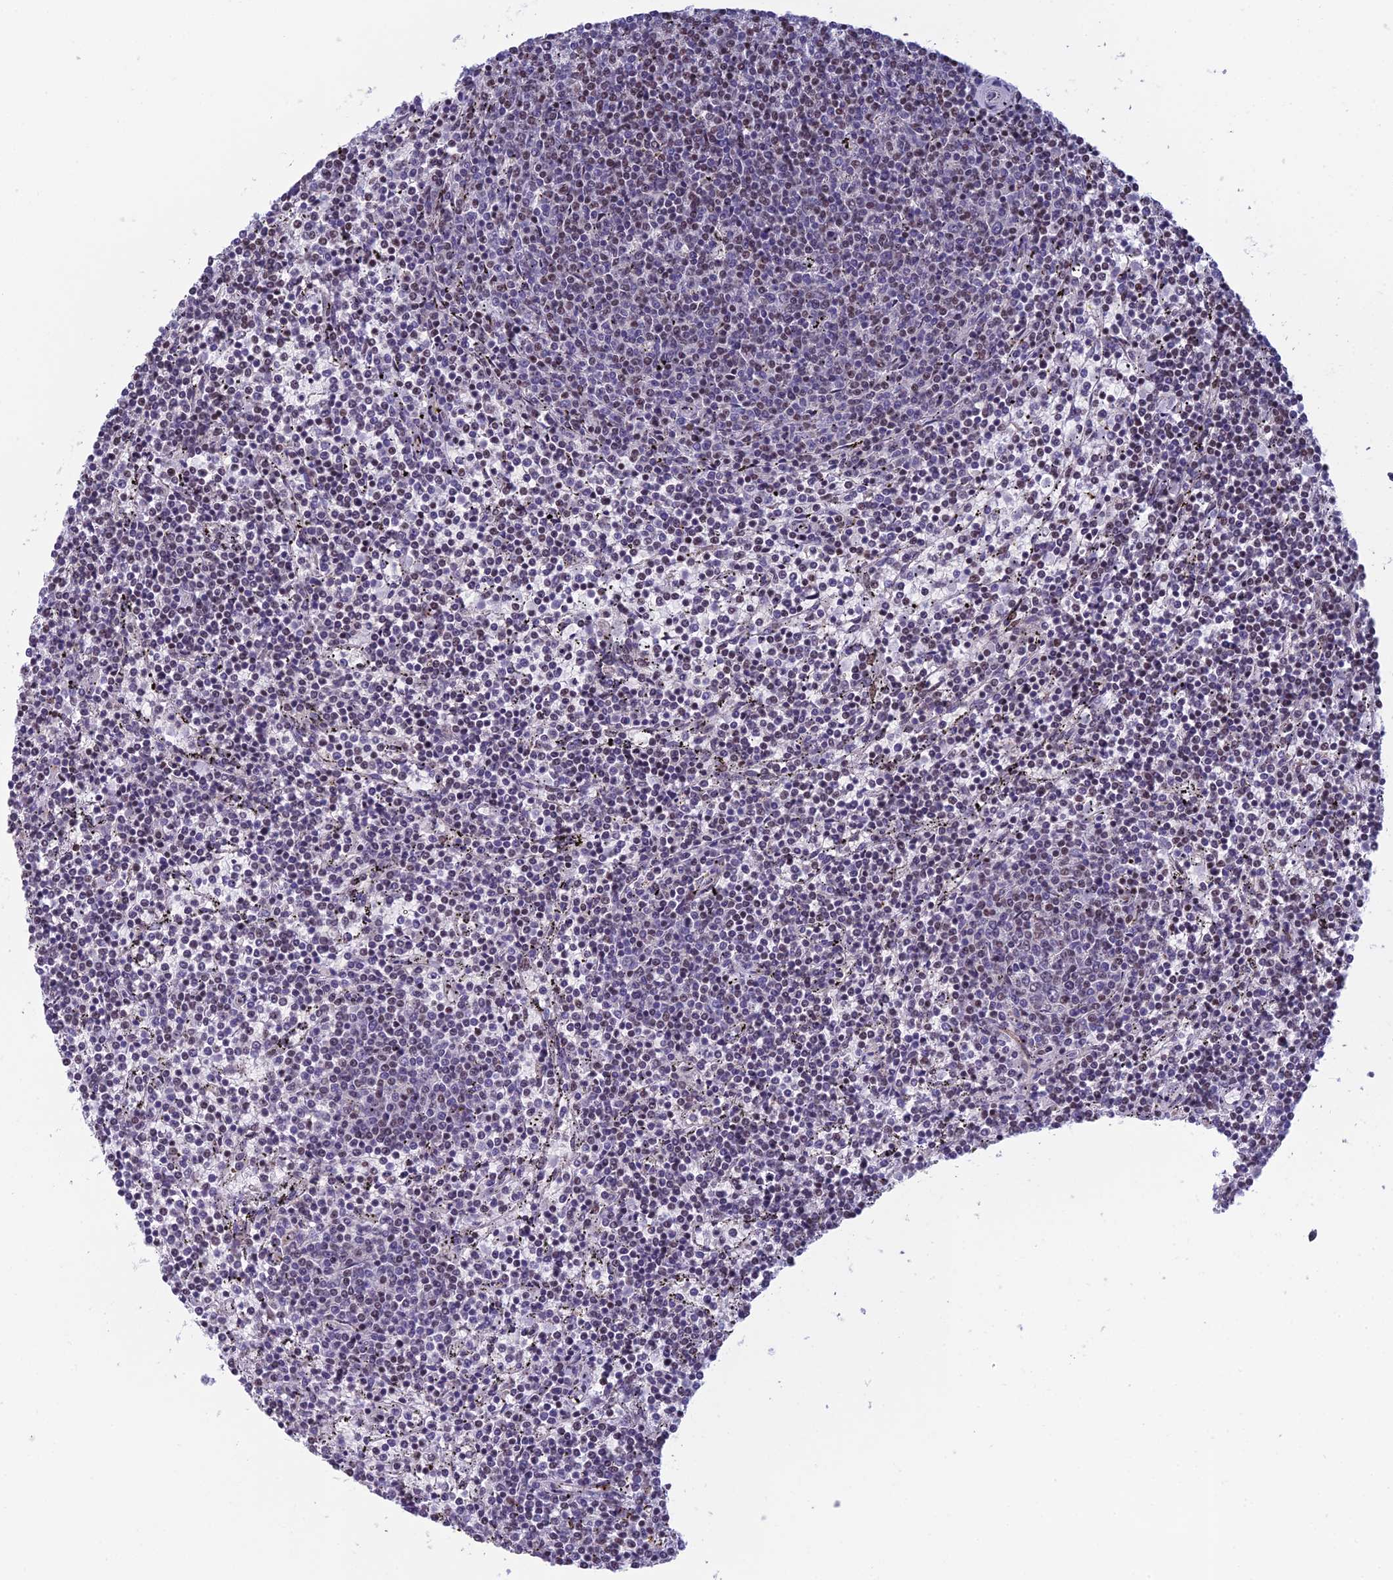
{"staining": {"intensity": "negative", "quantity": "none", "location": "none"}, "tissue": "lymphoma", "cell_type": "Tumor cells", "image_type": "cancer", "snomed": [{"axis": "morphology", "description": "Malignant lymphoma, non-Hodgkin's type, Low grade"}, {"axis": "topography", "description": "Spleen"}], "caption": "Protein analysis of lymphoma displays no significant staining in tumor cells. (Immunohistochemistry, brightfield microscopy, high magnification).", "gene": "RGS17", "patient": {"sex": "female", "age": 50}}